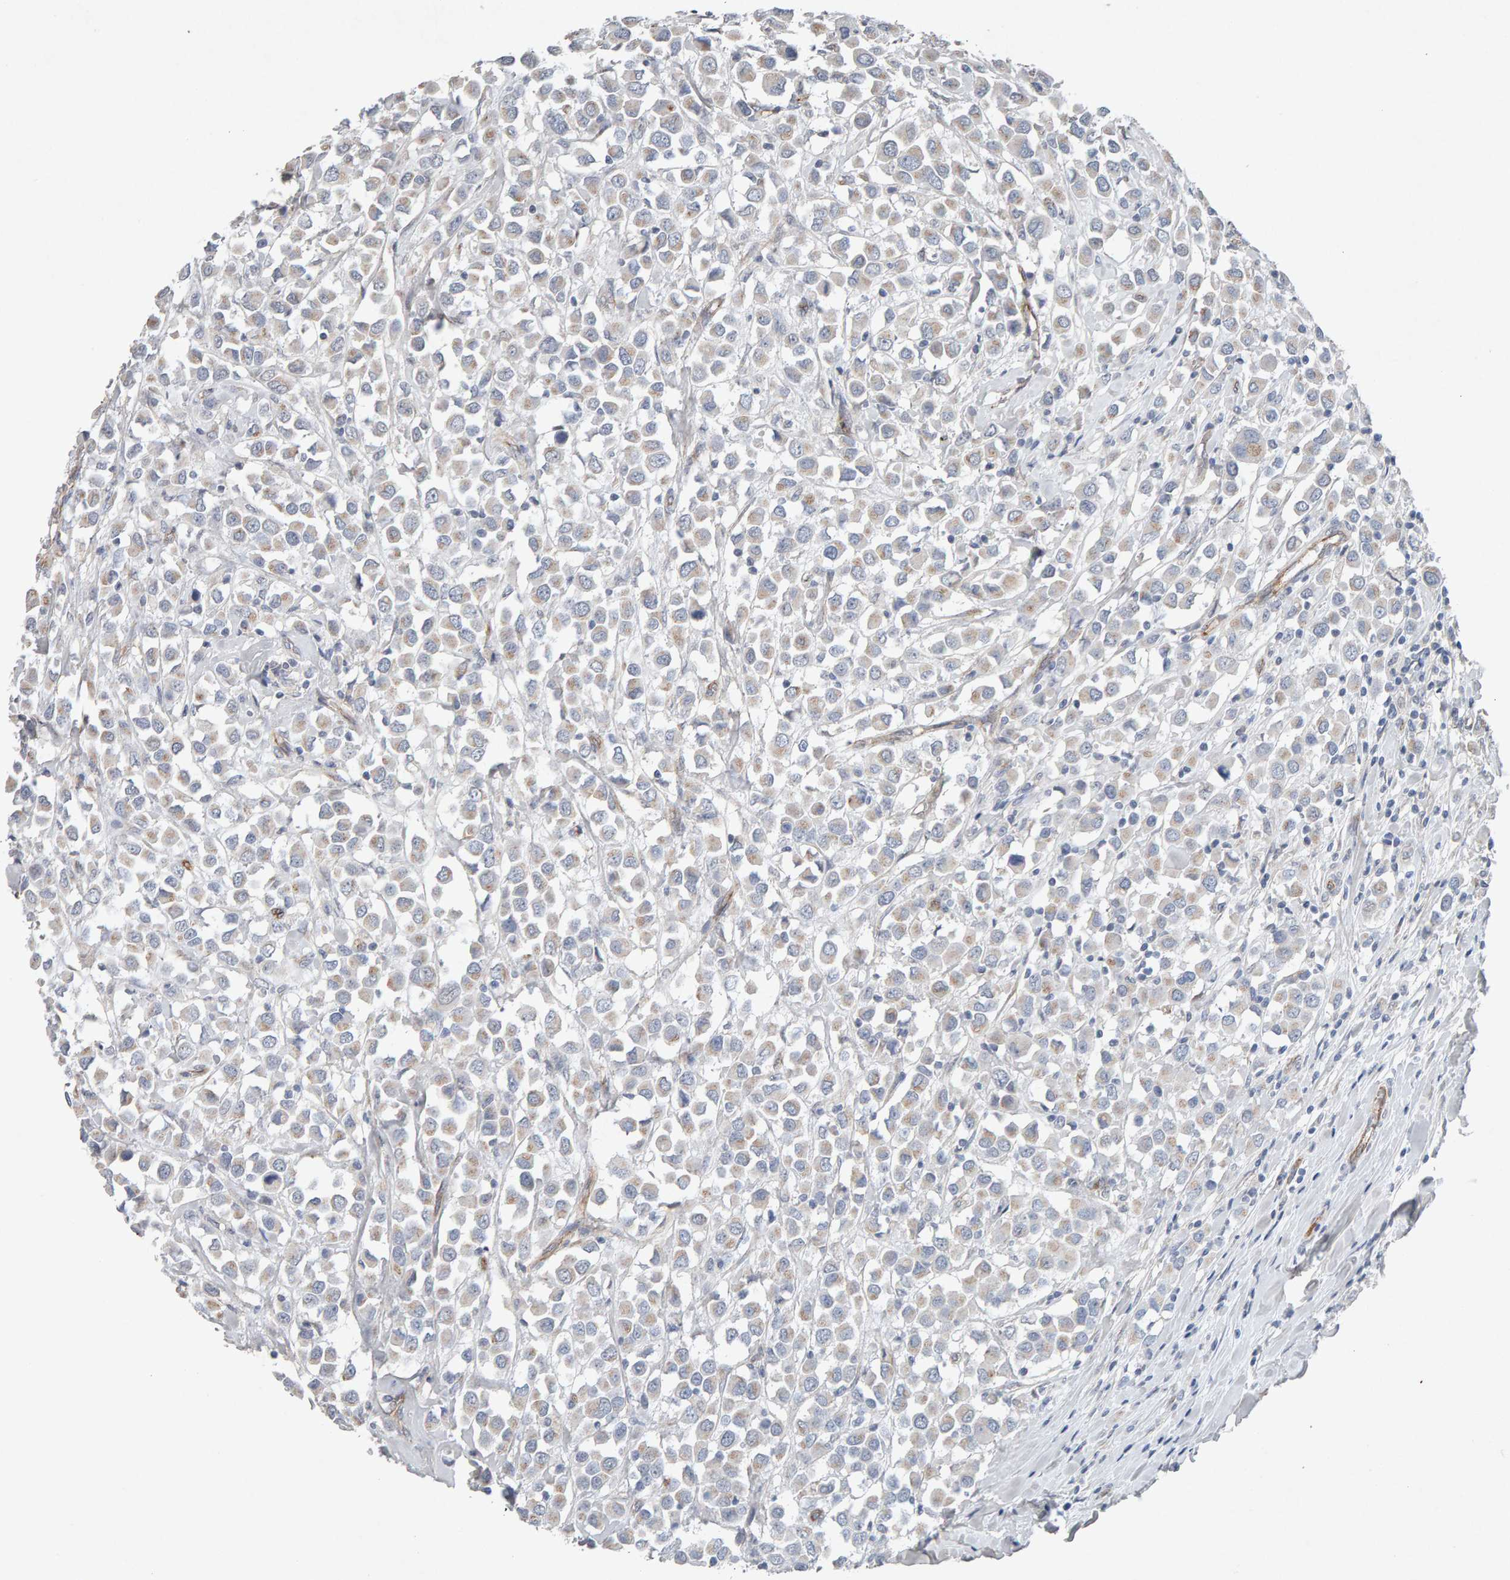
{"staining": {"intensity": "weak", "quantity": "<25%", "location": "cytoplasmic/membranous"}, "tissue": "breast cancer", "cell_type": "Tumor cells", "image_type": "cancer", "snomed": [{"axis": "morphology", "description": "Duct carcinoma"}, {"axis": "topography", "description": "Breast"}], "caption": "The micrograph exhibits no staining of tumor cells in infiltrating ductal carcinoma (breast).", "gene": "PTPRM", "patient": {"sex": "female", "age": 61}}